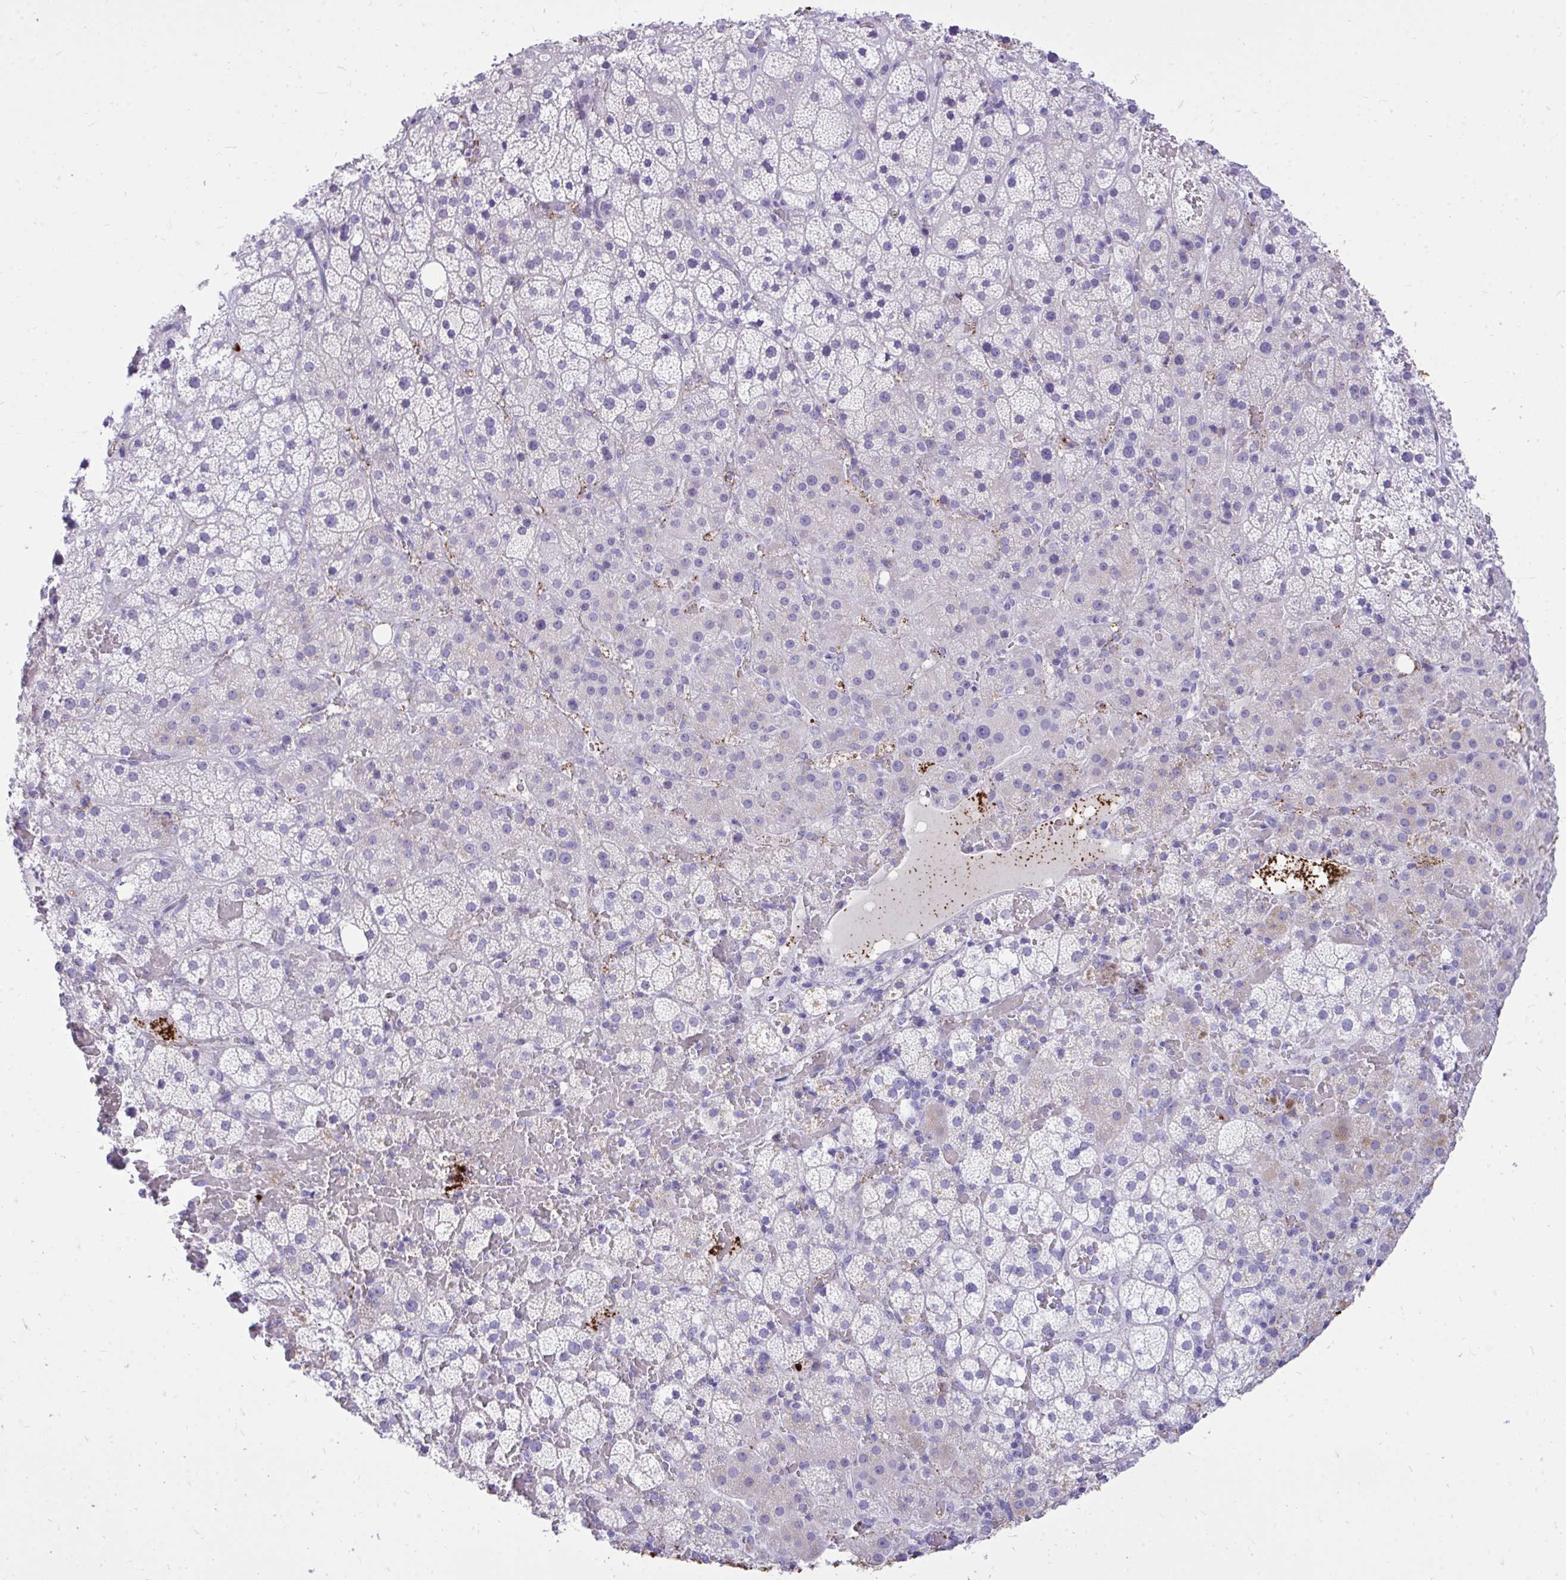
{"staining": {"intensity": "negative", "quantity": "none", "location": "none"}, "tissue": "adrenal gland", "cell_type": "Glandular cells", "image_type": "normal", "snomed": [{"axis": "morphology", "description": "Normal tissue, NOS"}, {"axis": "topography", "description": "Adrenal gland"}], "caption": "Immunohistochemistry of normal human adrenal gland demonstrates no expression in glandular cells.", "gene": "ANKDD1B", "patient": {"sex": "male", "age": 53}}